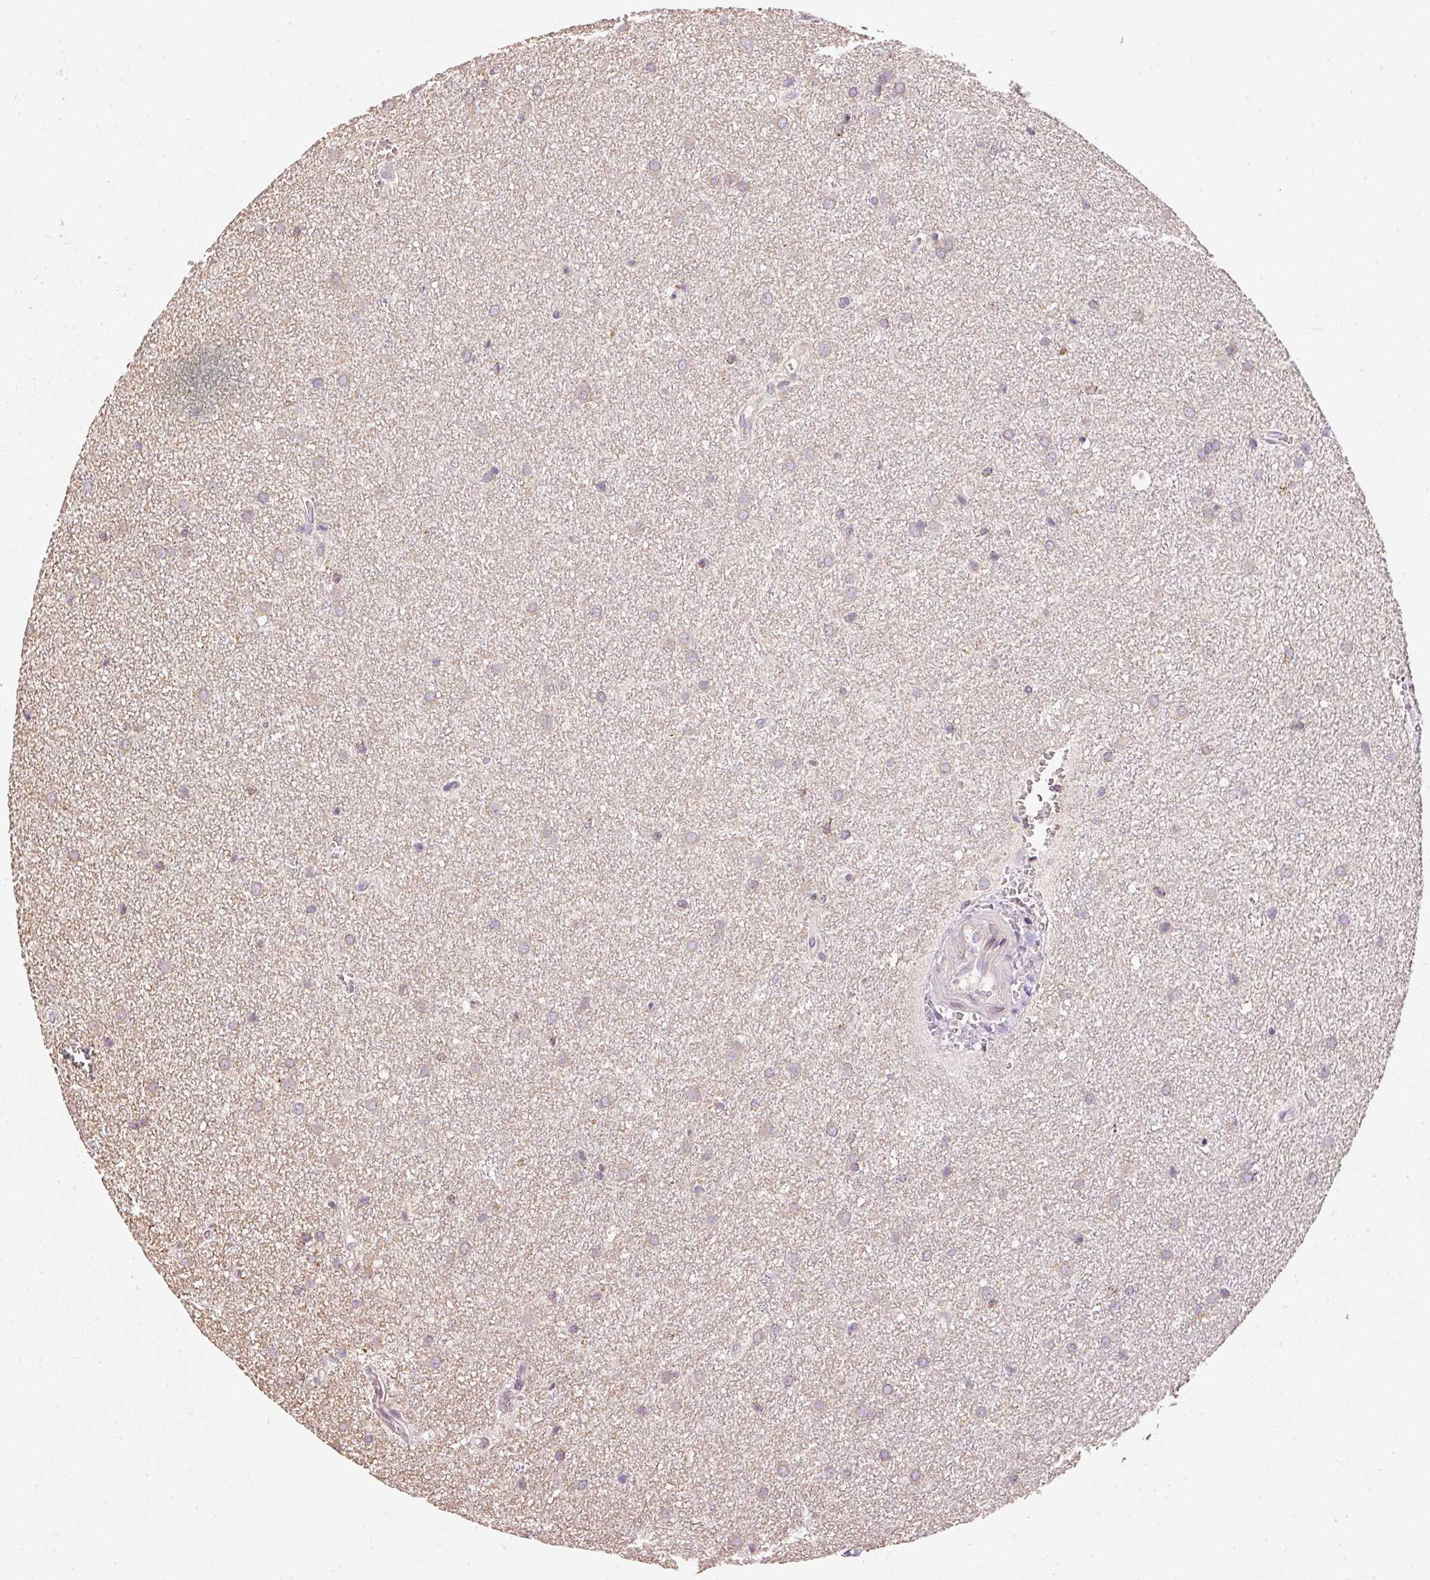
{"staining": {"intensity": "negative", "quantity": "none", "location": "none"}, "tissue": "glioma", "cell_type": "Tumor cells", "image_type": "cancer", "snomed": [{"axis": "morphology", "description": "Glioma, malignant, Low grade"}, {"axis": "topography", "description": "Cerebellum"}], "caption": "Immunohistochemistry of glioma demonstrates no expression in tumor cells. (DAB (3,3'-diaminobenzidine) IHC with hematoxylin counter stain).", "gene": "MTHFD1L", "patient": {"sex": "female", "age": 5}}